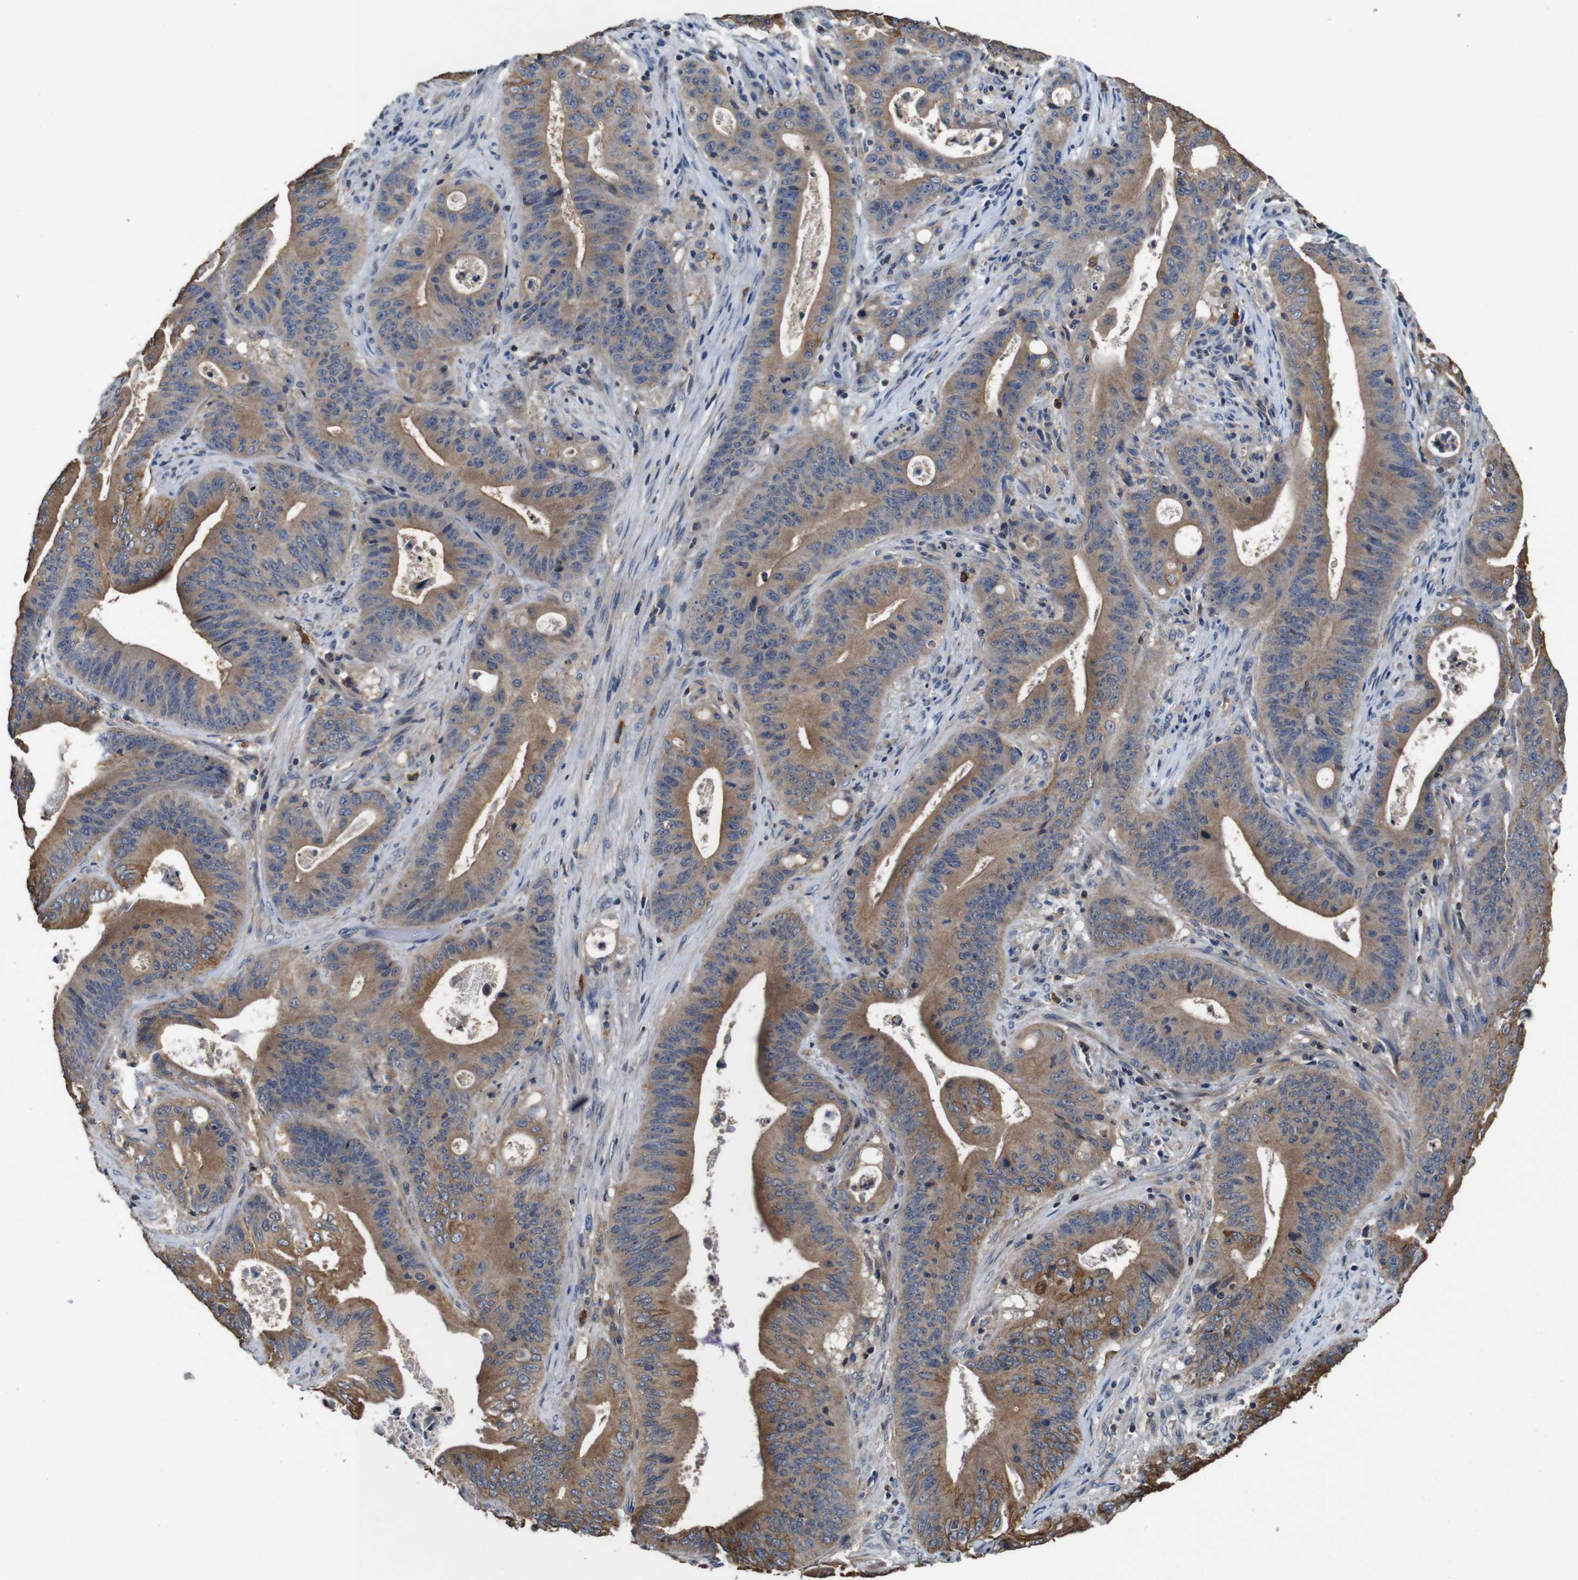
{"staining": {"intensity": "moderate", "quantity": ">75%", "location": "cytoplasmic/membranous"}, "tissue": "pancreatic cancer", "cell_type": "Tumor cells", "image_type": "cancer", "snomed": [{"axis": "morphology", "description": "Normal tissue, NOS"}, {"axis": "topography", "description": "Lymph node"}], "caption": "This histopathology image exhibits immunohistochemistry staining of pancreatic cancer, with medium moderate cytoplasmic/membranous positivity in about >75% of tumor cells.", "gene": "GLIPR1", "patient": {"sex": "male", "age": 62}}